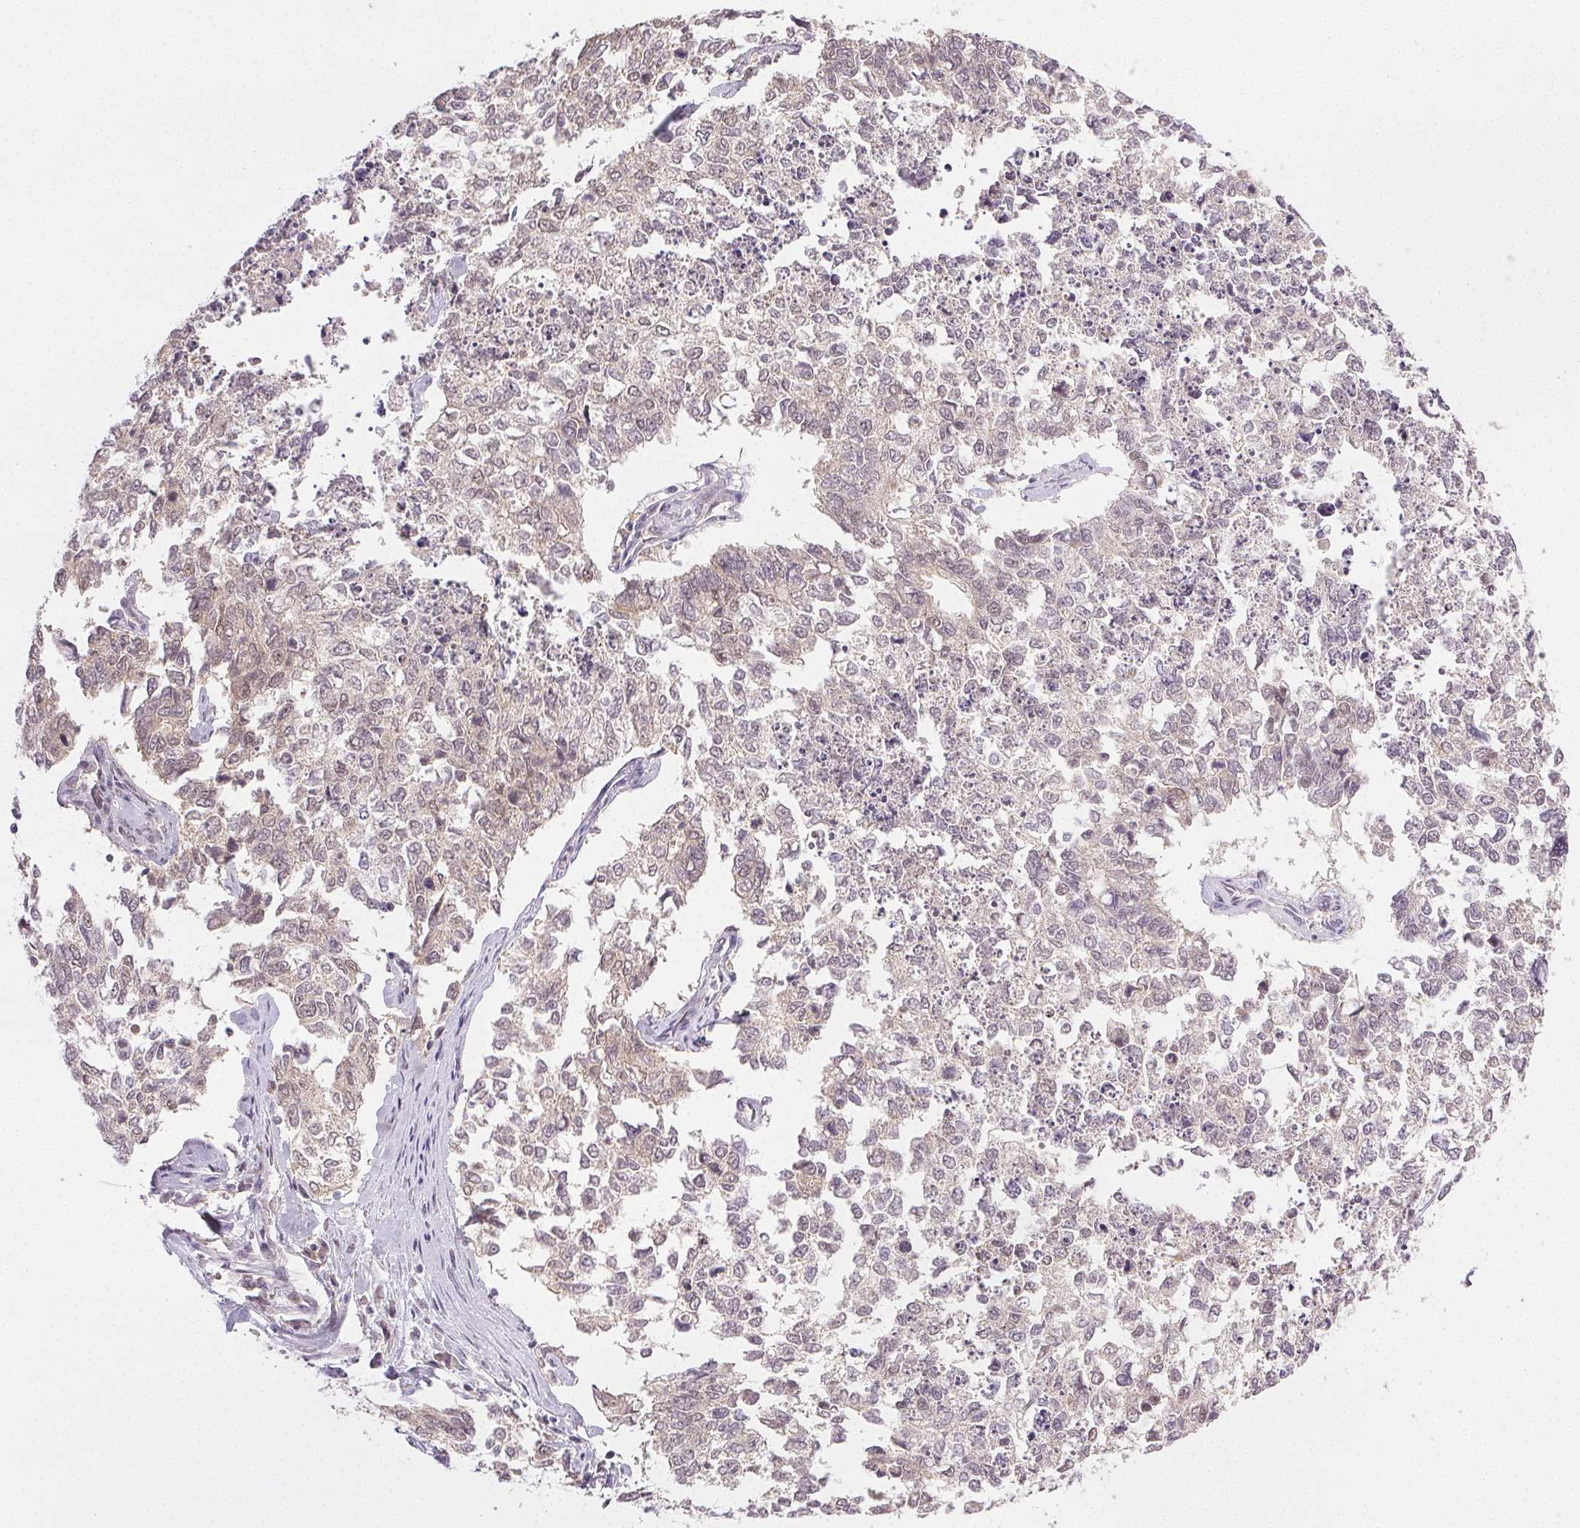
{"staining": {"intensity": "weak", "quantity": "25%-75%", "location": "nuclear"}, "tissue": "cervical cancer", "cell_type": "Tumor cells", "image_type": "cancer", "snomed": [{"axis": "morphology", "description": "Adenocarcinoma, NOS"}, {"axis": "topography", "description": "Cervix"}], "caption": "Cervical adenocarcinoma stained for a protein demonstrates weak nuclear positivity in tumor cells.", "gene": "PRPF18", "patient": {"sex": "female", "age": 63}}